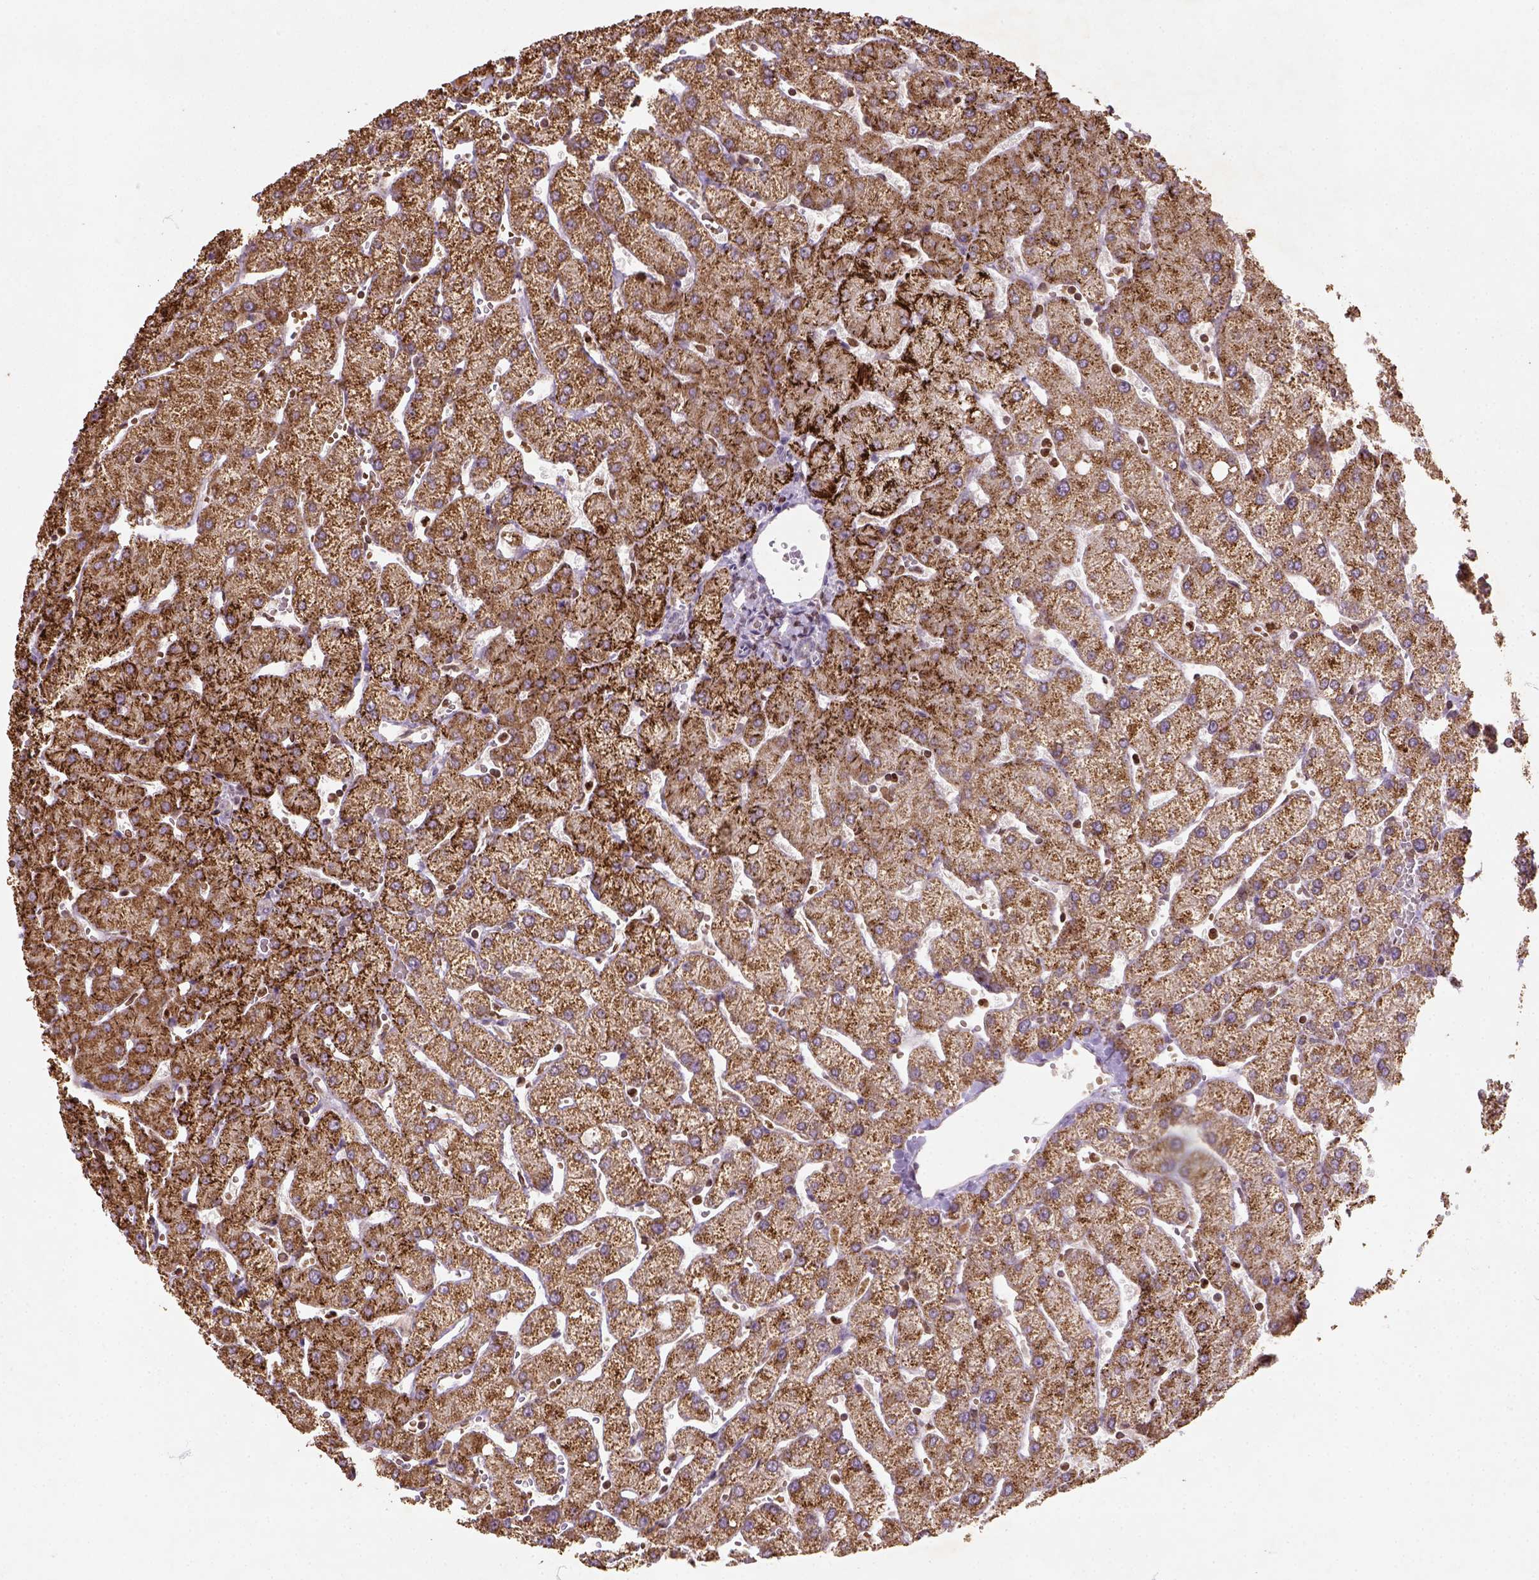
{"staining": {"intensity": "negative", "quantity": "none", "location": "none"}, "tissue": "liver", "cell_type": "Cholangiocytes", "image_type": "normal", "snomed": [{"axis": "morphology", "description": "Normal tissue, NOS"}, {"axis": "topography", "description": "Liver"}], "caption": "This is an immunohistochemistry (IHC) image of unremarkable liver. There is no expression in cholangiocytes.", "gene": "NUDT3", "patient": {"sex": "female", "age": 54}}